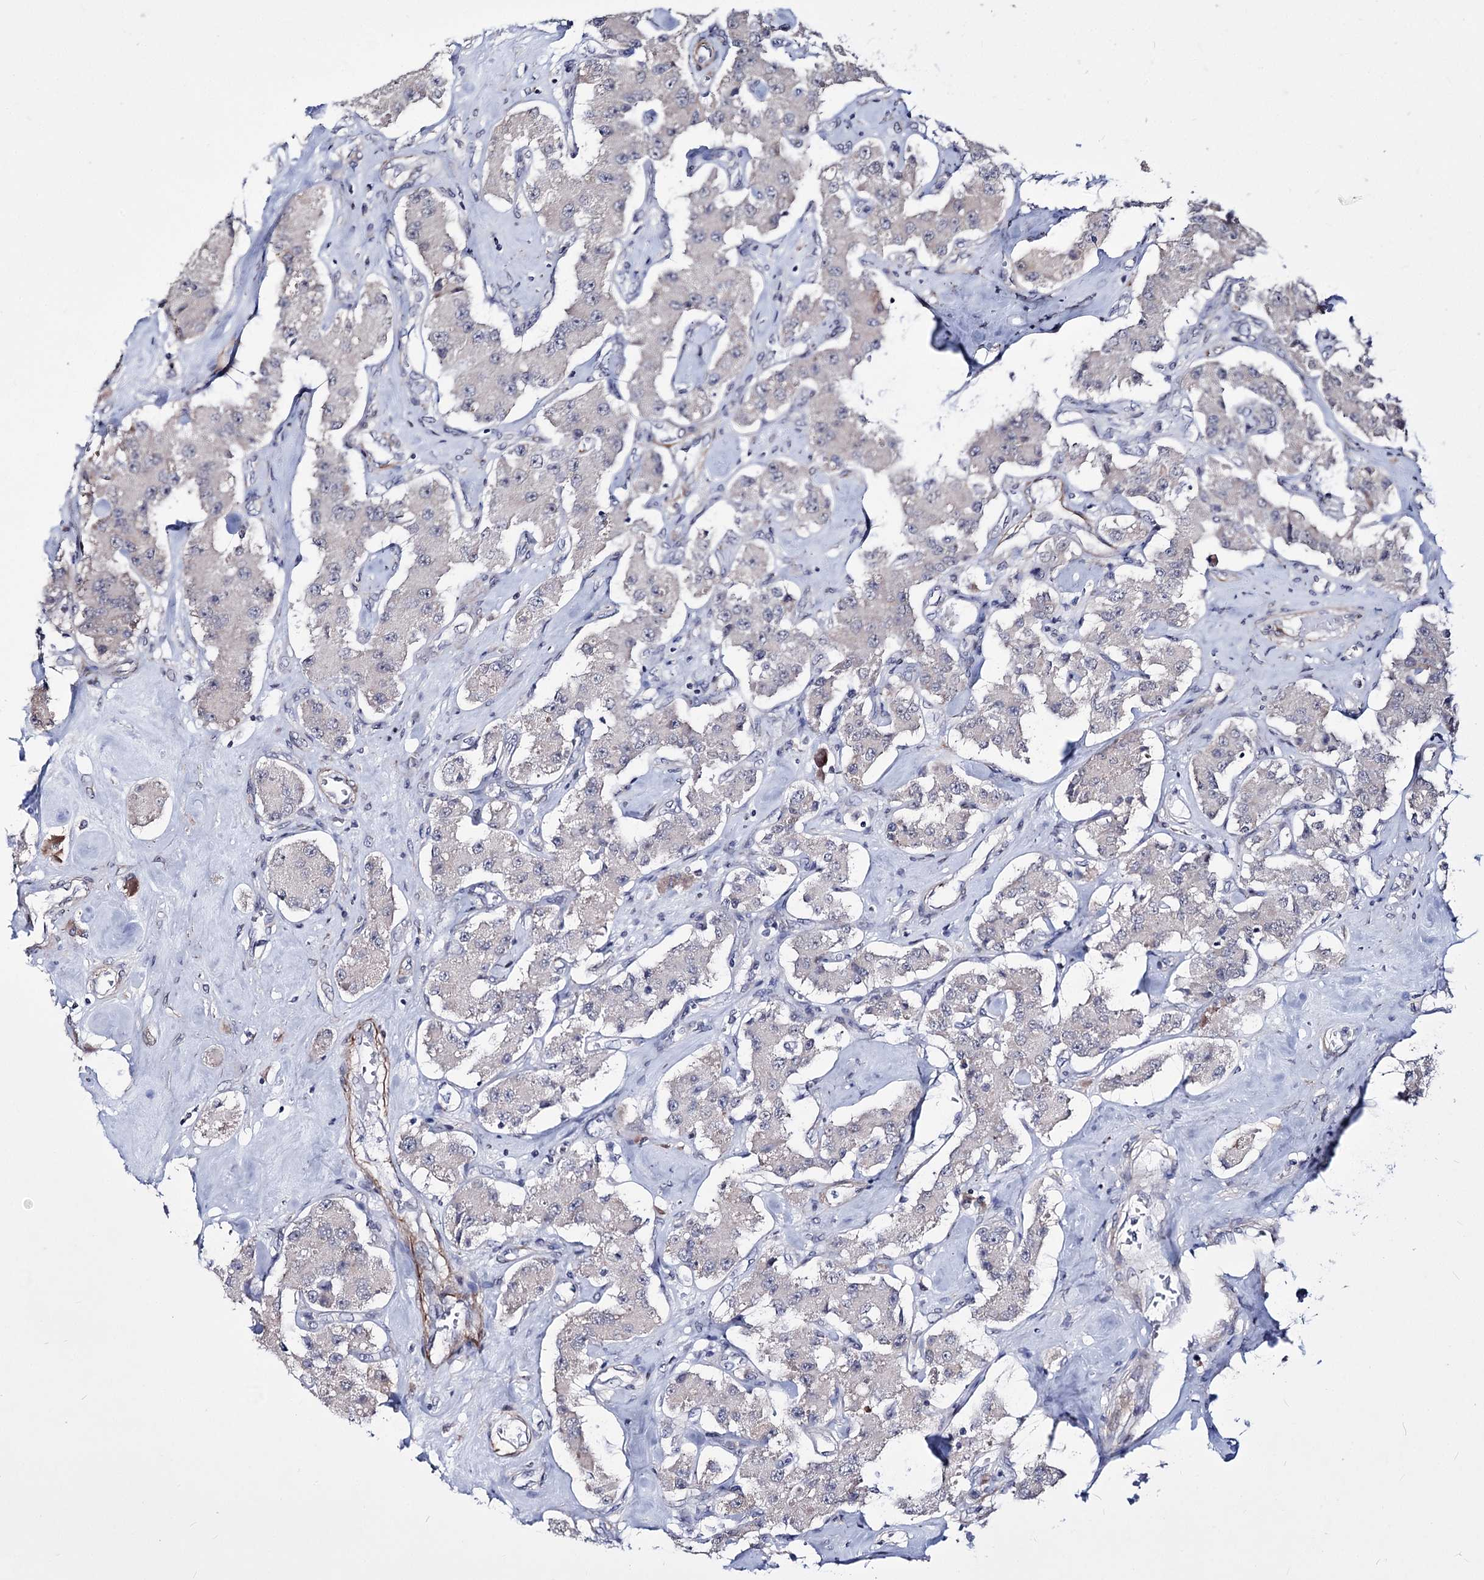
{"staining": {"intensity": "negative", "quantity": "none", "location": "none"}, "tissue": "carcinoid", "cell_type": "Tumor cells", "image_type": "cancer", "snomed": [{"axis": "morphology", "description": "Carcinoid, malignant, NOS"}, {"axis": "topography", "description": "Pancreas"}], "caption": "Image shows no significant protein staining in tumor cells of carcinoid (malignant).", "gene": "PPRC1", "patient": {"sex": "male", "age": 41}}